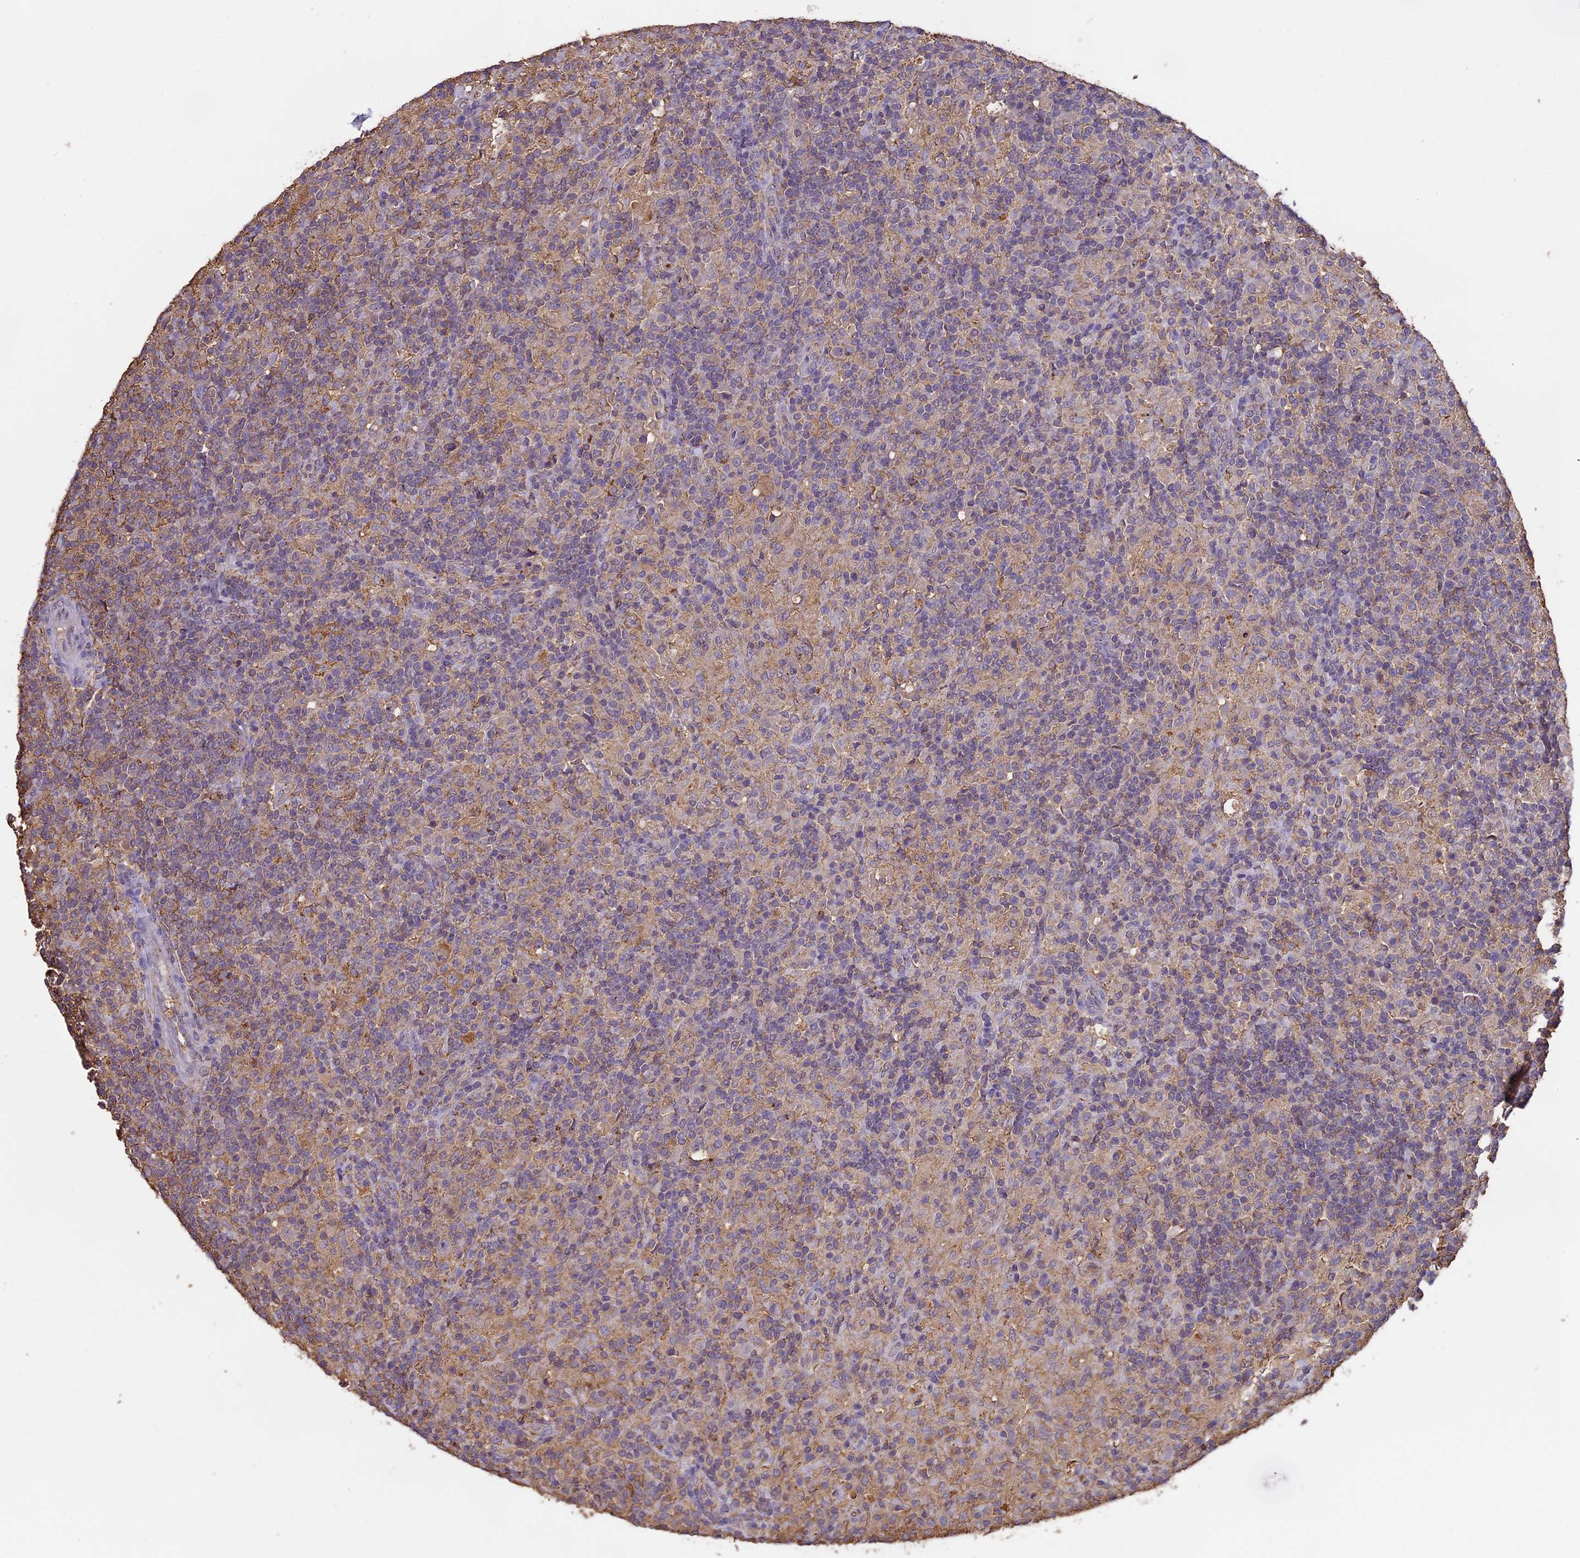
{"staining": {"intensity": "moderate", "quantity": "25%-75%", "location": "cytoplasmic/membranous"}, "tissue": "lymphoma", "cell_type": "Tumor cells", "image_type": "cancer", "snomed": [{"axis": "morphology", "description": "Hodgkin's disease, NOS"}, {"axis": "topography", "description": "Lymph node"}], "caption": "Immunohistochemistry histopathology image of Hodgkin's disease stained for a protein (brown), which exhibits medium levels of moderate cytoplasmic/membranous staining in approximately 25%-75% of tumor cells.", "gene": "ARHGAP19", "patient": {"sex": "male", "age": 70}}